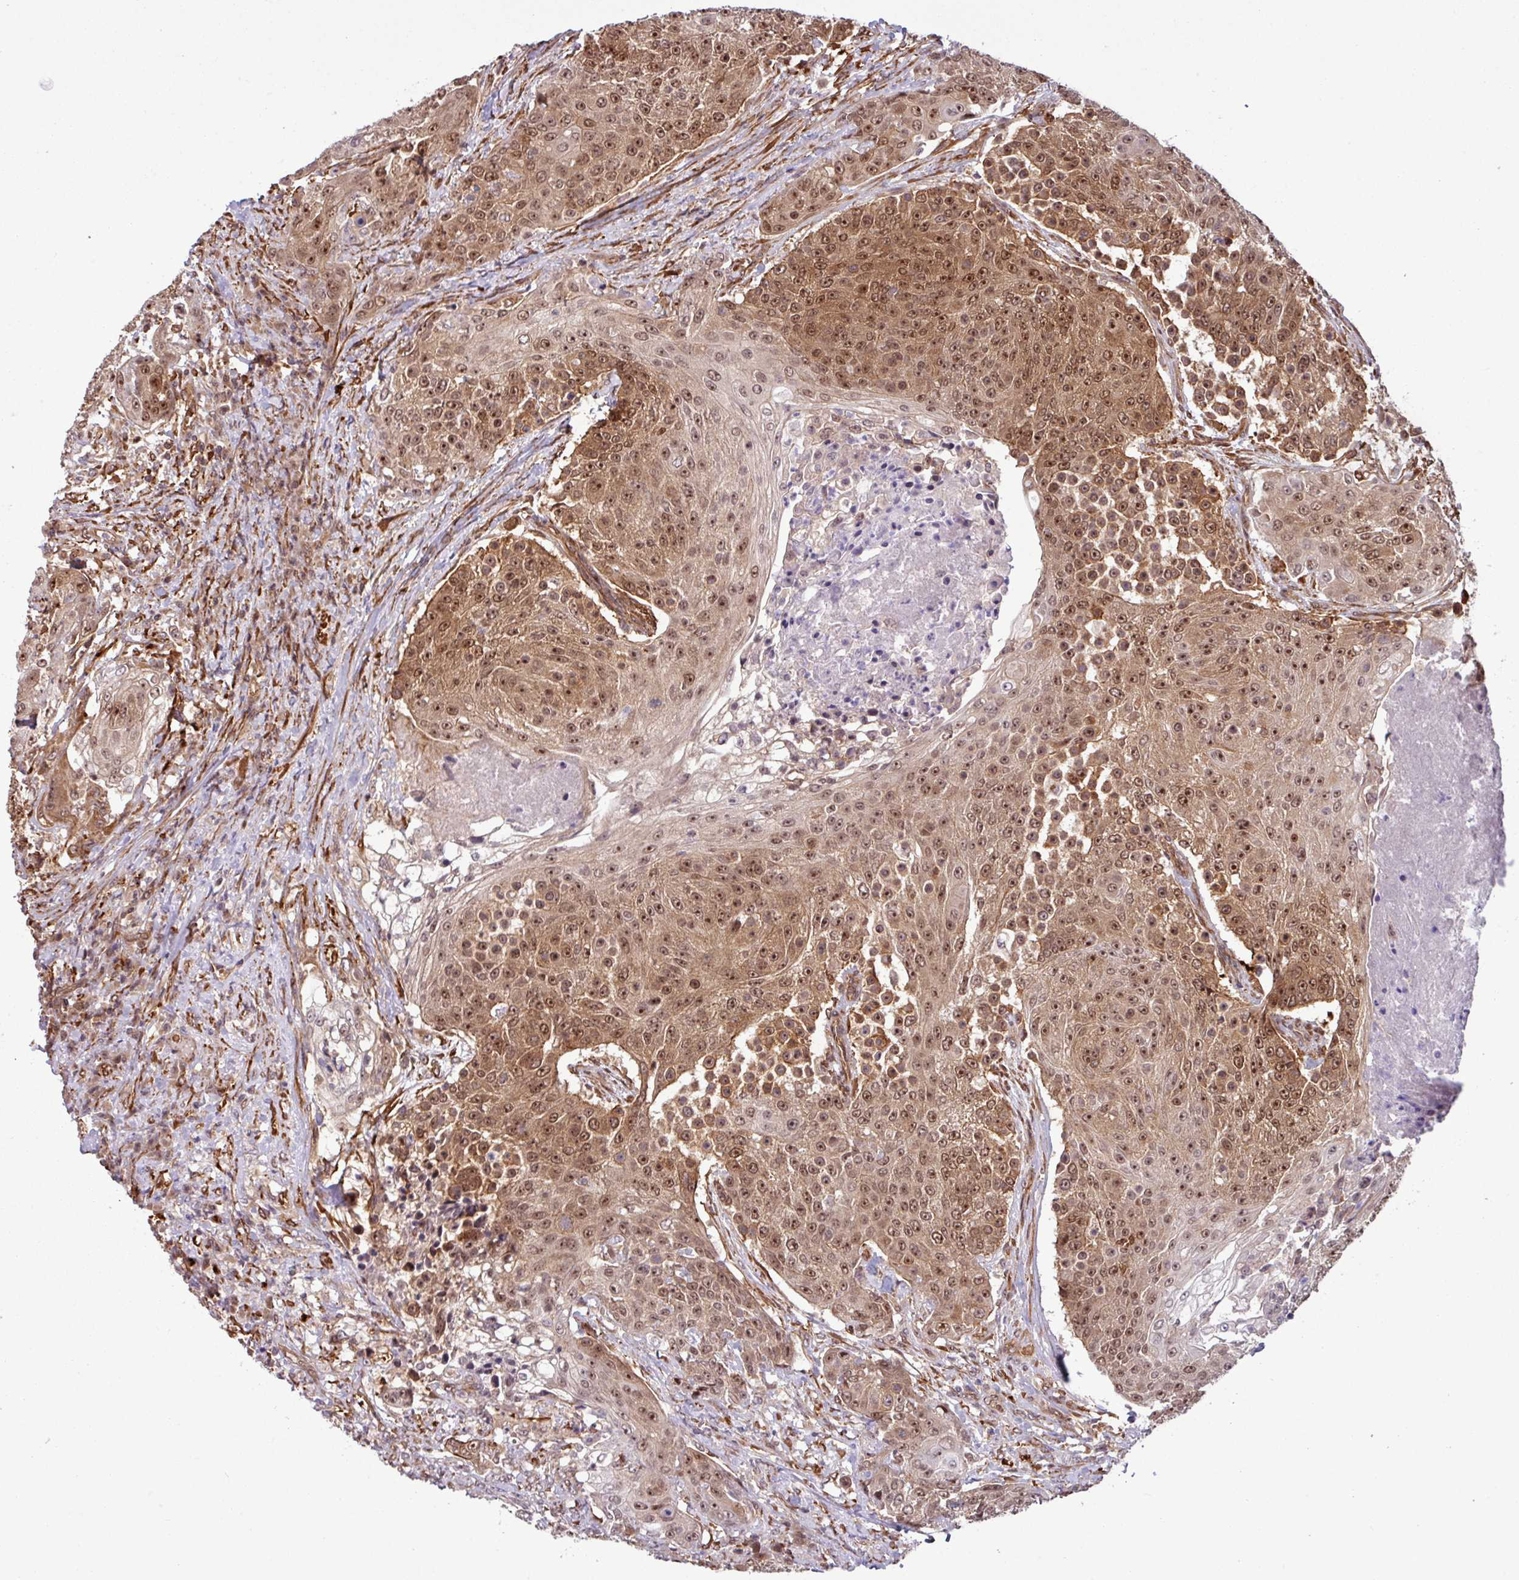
{"staining": {"intensity": "moderate", "quantity": ">75%", "location": "cytoplasmic/membranous,nuclear"}, "tissue": "urothelial cancer", "cell_type": "Tumor cells", "image_type": "cancer", "snomed": [{"axis": "morphology", "description": "Urothelial carcinoma, High grade"}, {"axis": "topography", "description": "Urinary bladder"}], "caption": "Protein positivity by IHC shows moderate cytoplasmic/membranous and nuclear expression in approximately >75% of tumor cells in urothelial carcinoma (high-grade). The protein of interest is shown in brown color, while the nuclei are stained blue.", "gene": "C7orf50", "patient": {"sex": "female", "age": 63}}